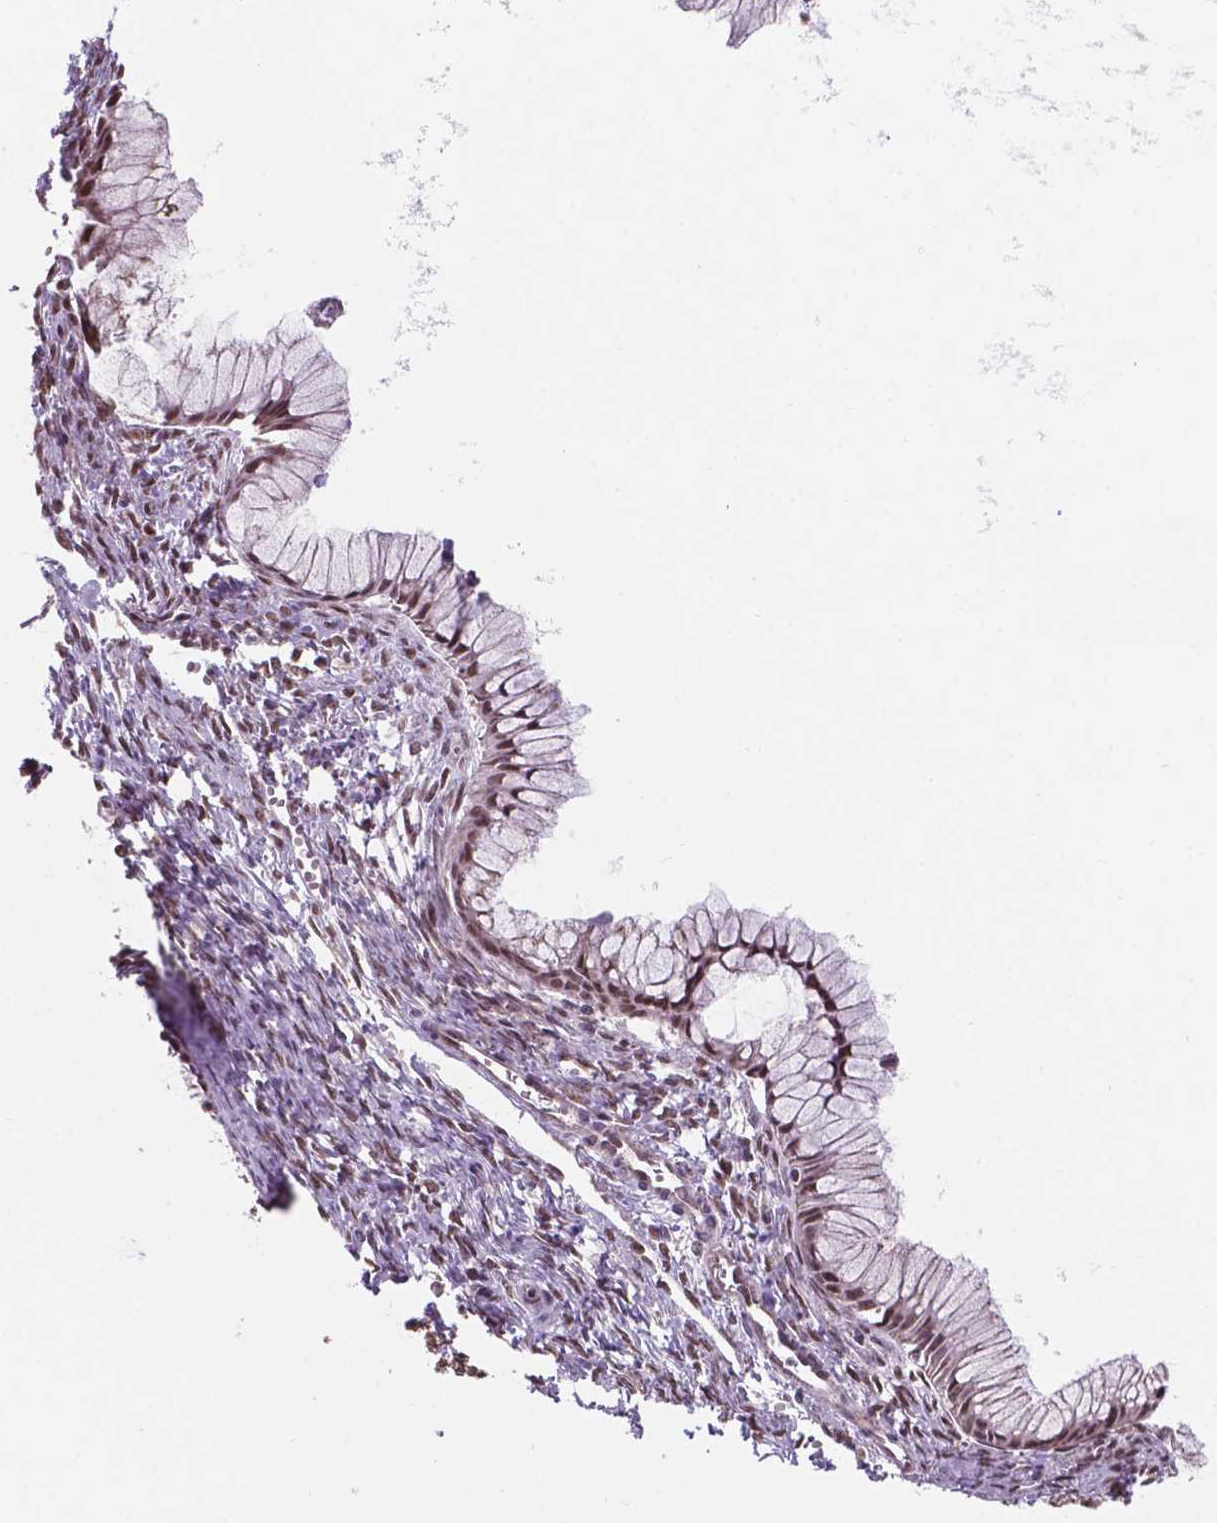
{"staining": {"intensity": "moderate", "quantity": ">75%", "location": "nuclear"}, "tissue": "ovarian cancer", "cell_type": "Tumor cells", "image_type": "cancer", "snomed": [{"axis": "morphology", "description": "Cystadenocarcinoma, mucinous, NOS"}, {"axis": "topography", "description": "Ovary"}], "caption": "Ovarian cancer (mucinous cystadenocarcinoma) stained for a protein shows moderate nuclear positivity in tumor cells.", "gene": "NDUFA10", "patient": {"sex": "female", "age": 41}}